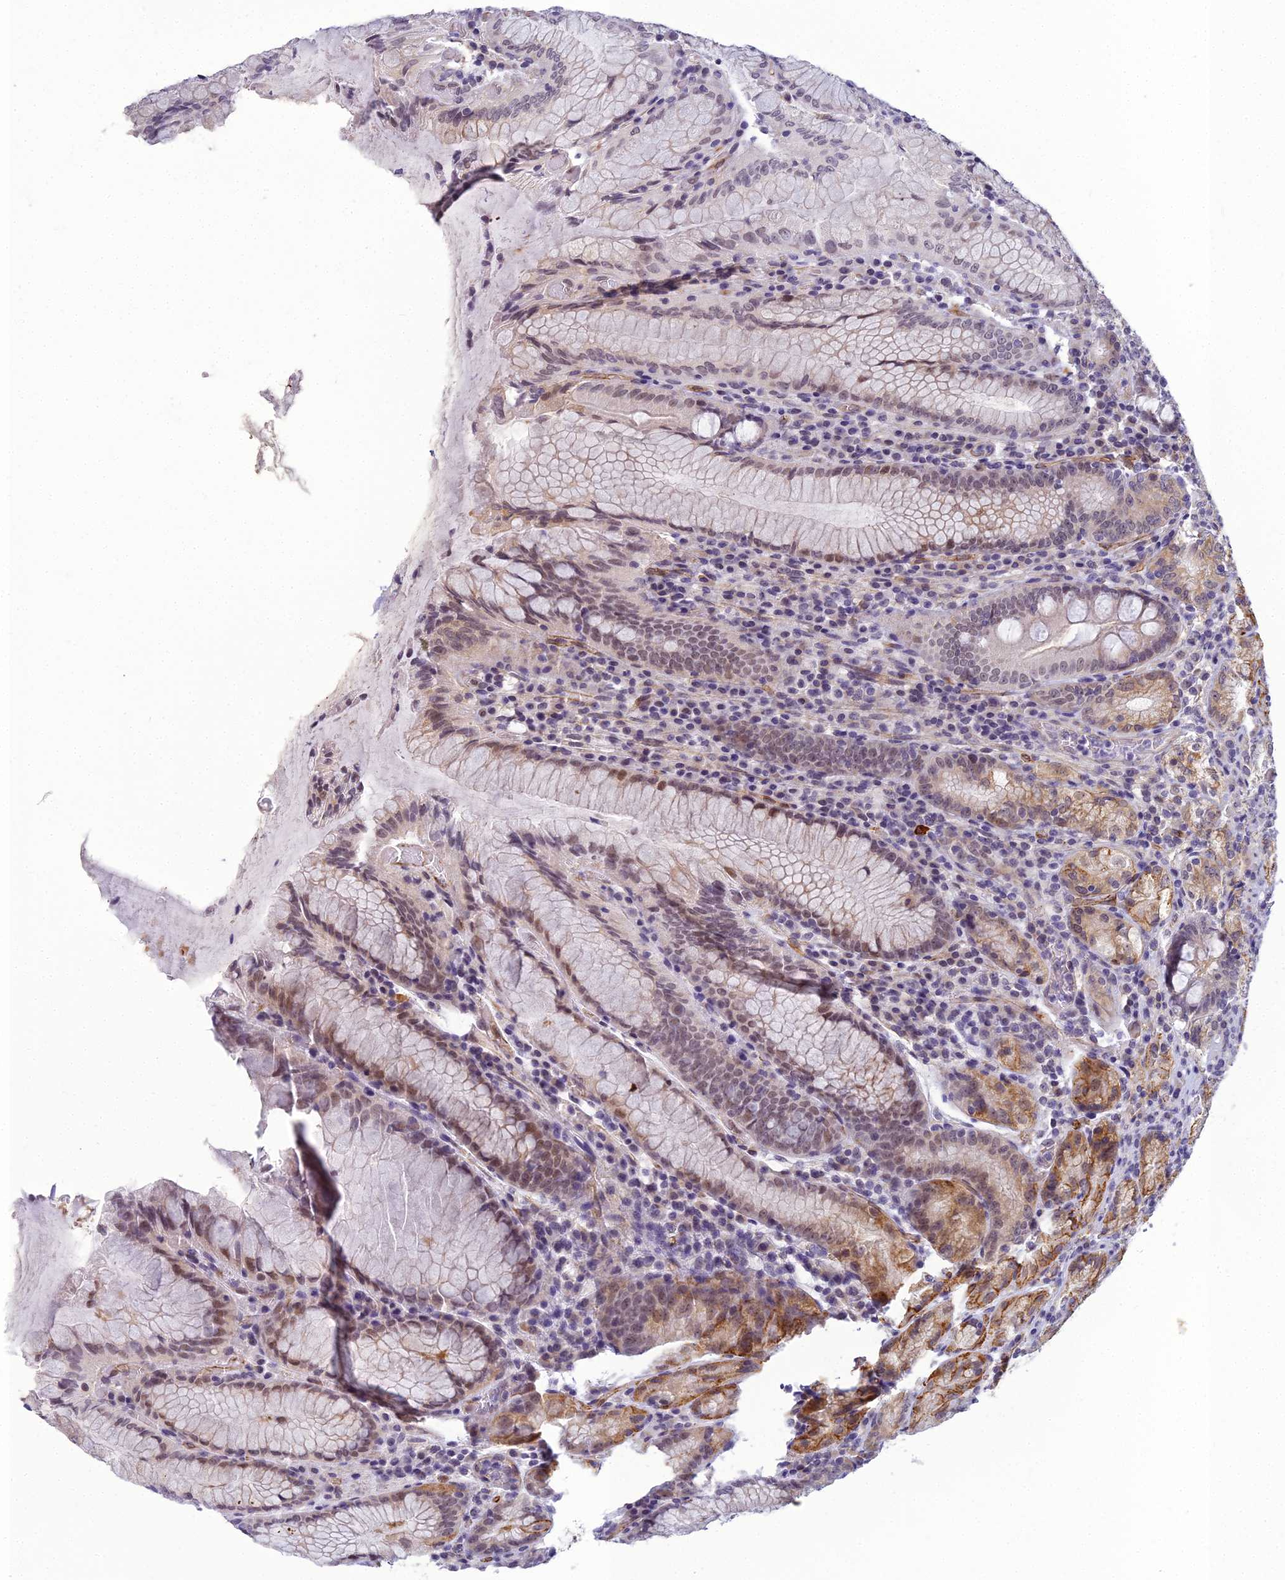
{"staining": {"intensity": "moderate", "quantity": "25%-75%", "location": "cytoplasmic/membranous,nuclear"}, "tissue": "stomach", "cell_type": "Glandular cells", "image_type": "normal", "snomed": [{"axis": "morphology", "description": "Normal tissue, NOS"}, {"axis": "topography", "description": "Stomach, upper"}, {"axis": "topography", "description": "Stomach, lower"}], "caption": "Approximately 25%-75% of glandular cells in unremarkable stomach reveal moderate cytoplasmic/membranous,nuclear protein positivity as visualized by brown immunohistochemical staining.", "gene": "RGL3", "patient": {"sex": "female", "age": 76}}